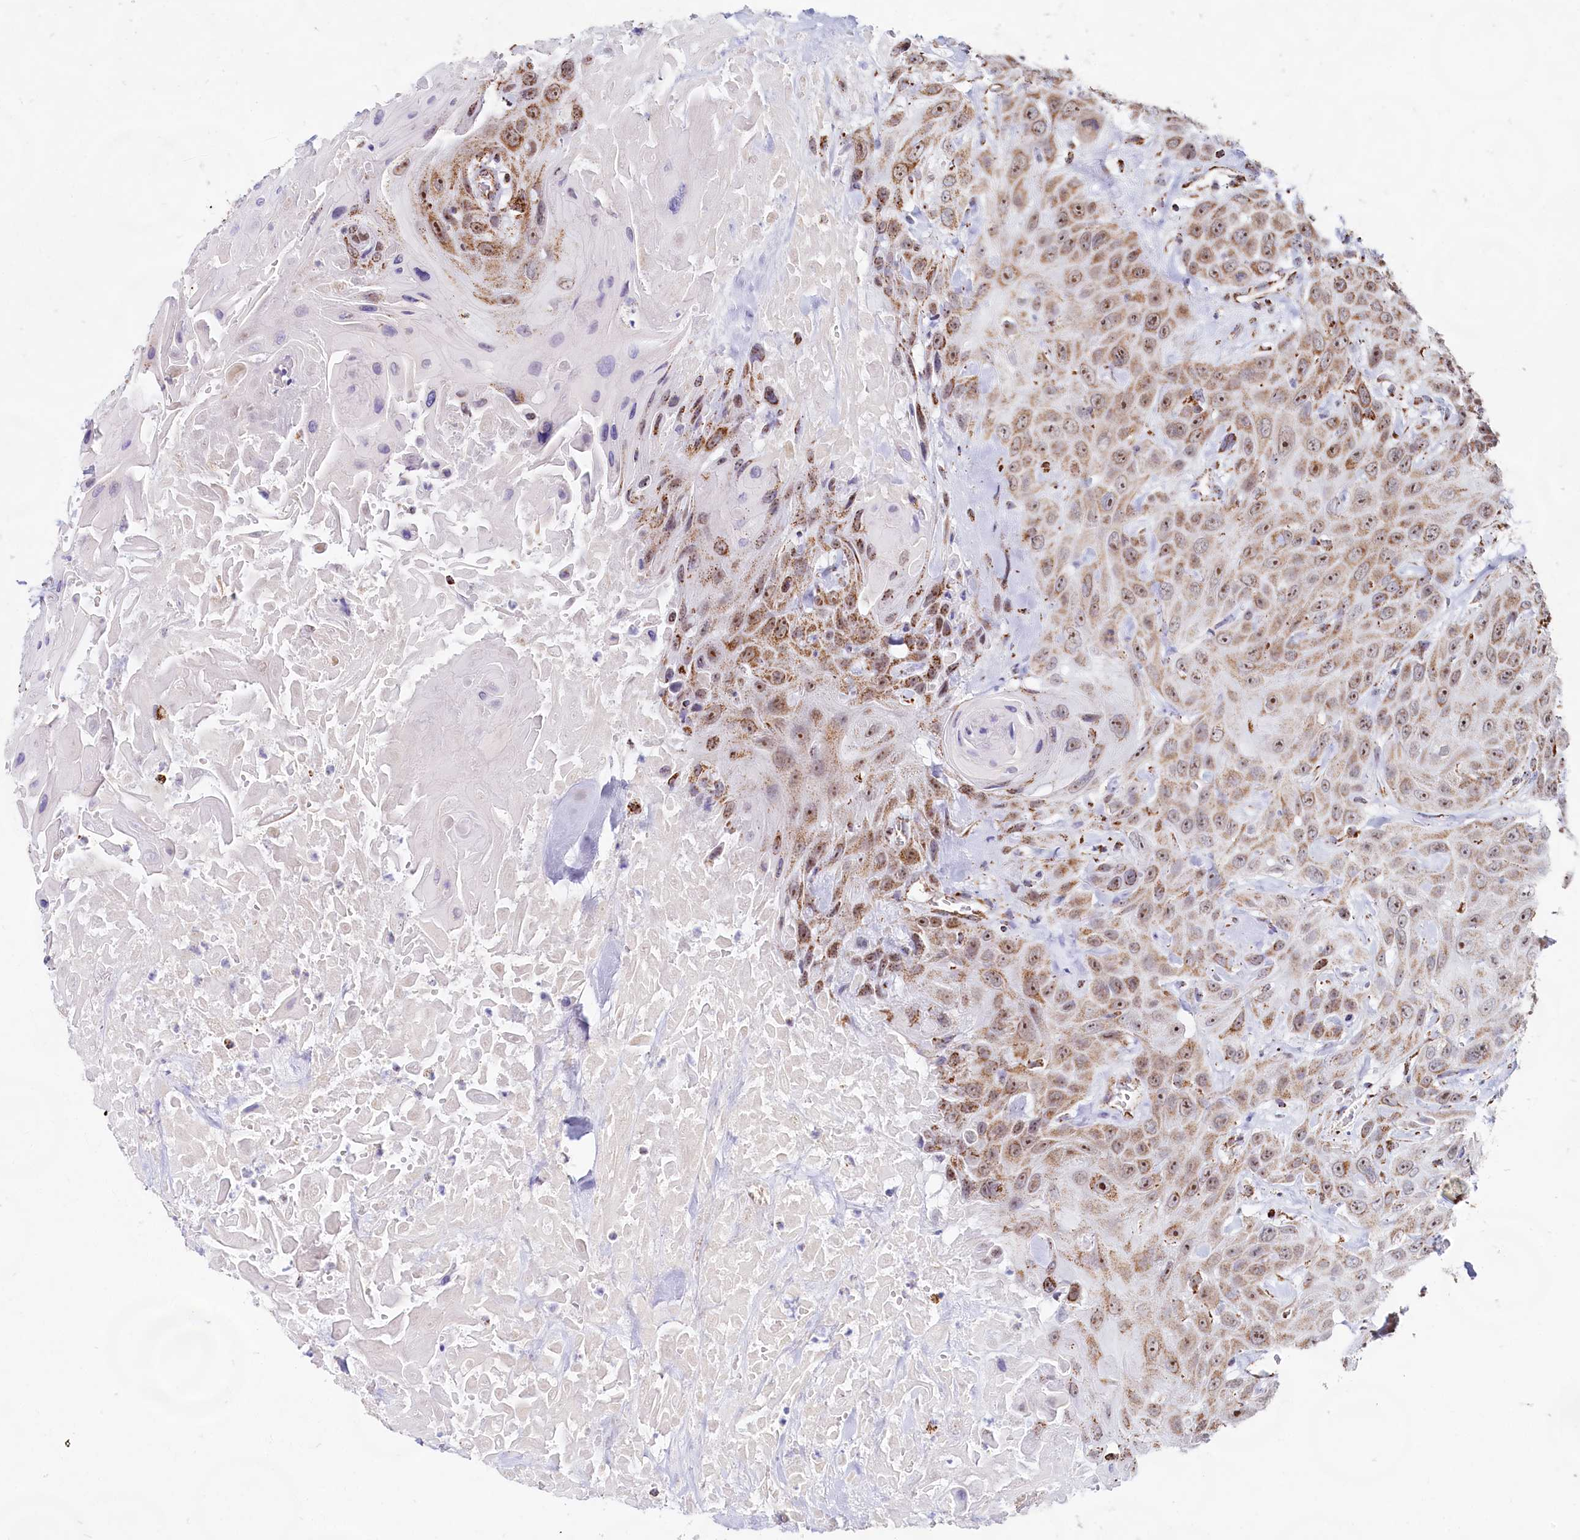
{"staining": {"intensity": "moderate", "quantity": ">75%", "location": "cytoplasmic/membranous"}, "tissue": "head and neck cancer", "cell_type": "Tumor cells", "image_type": "cancer", "snomed": [{"axis": "morphology", "description": "Squamous cell carcinoma, NOS"}, {"axis": "topography", "description": "Head-Neck"}], "caption": "Brown immunohistochemical staining in human squamous cell carcinoma (head and neck) shows moderate cytoplasmic/membranous positivity in approximately >75% of tumor cells.", "gene": "C1D", "patient": {"sex": "male", "age": 81}}